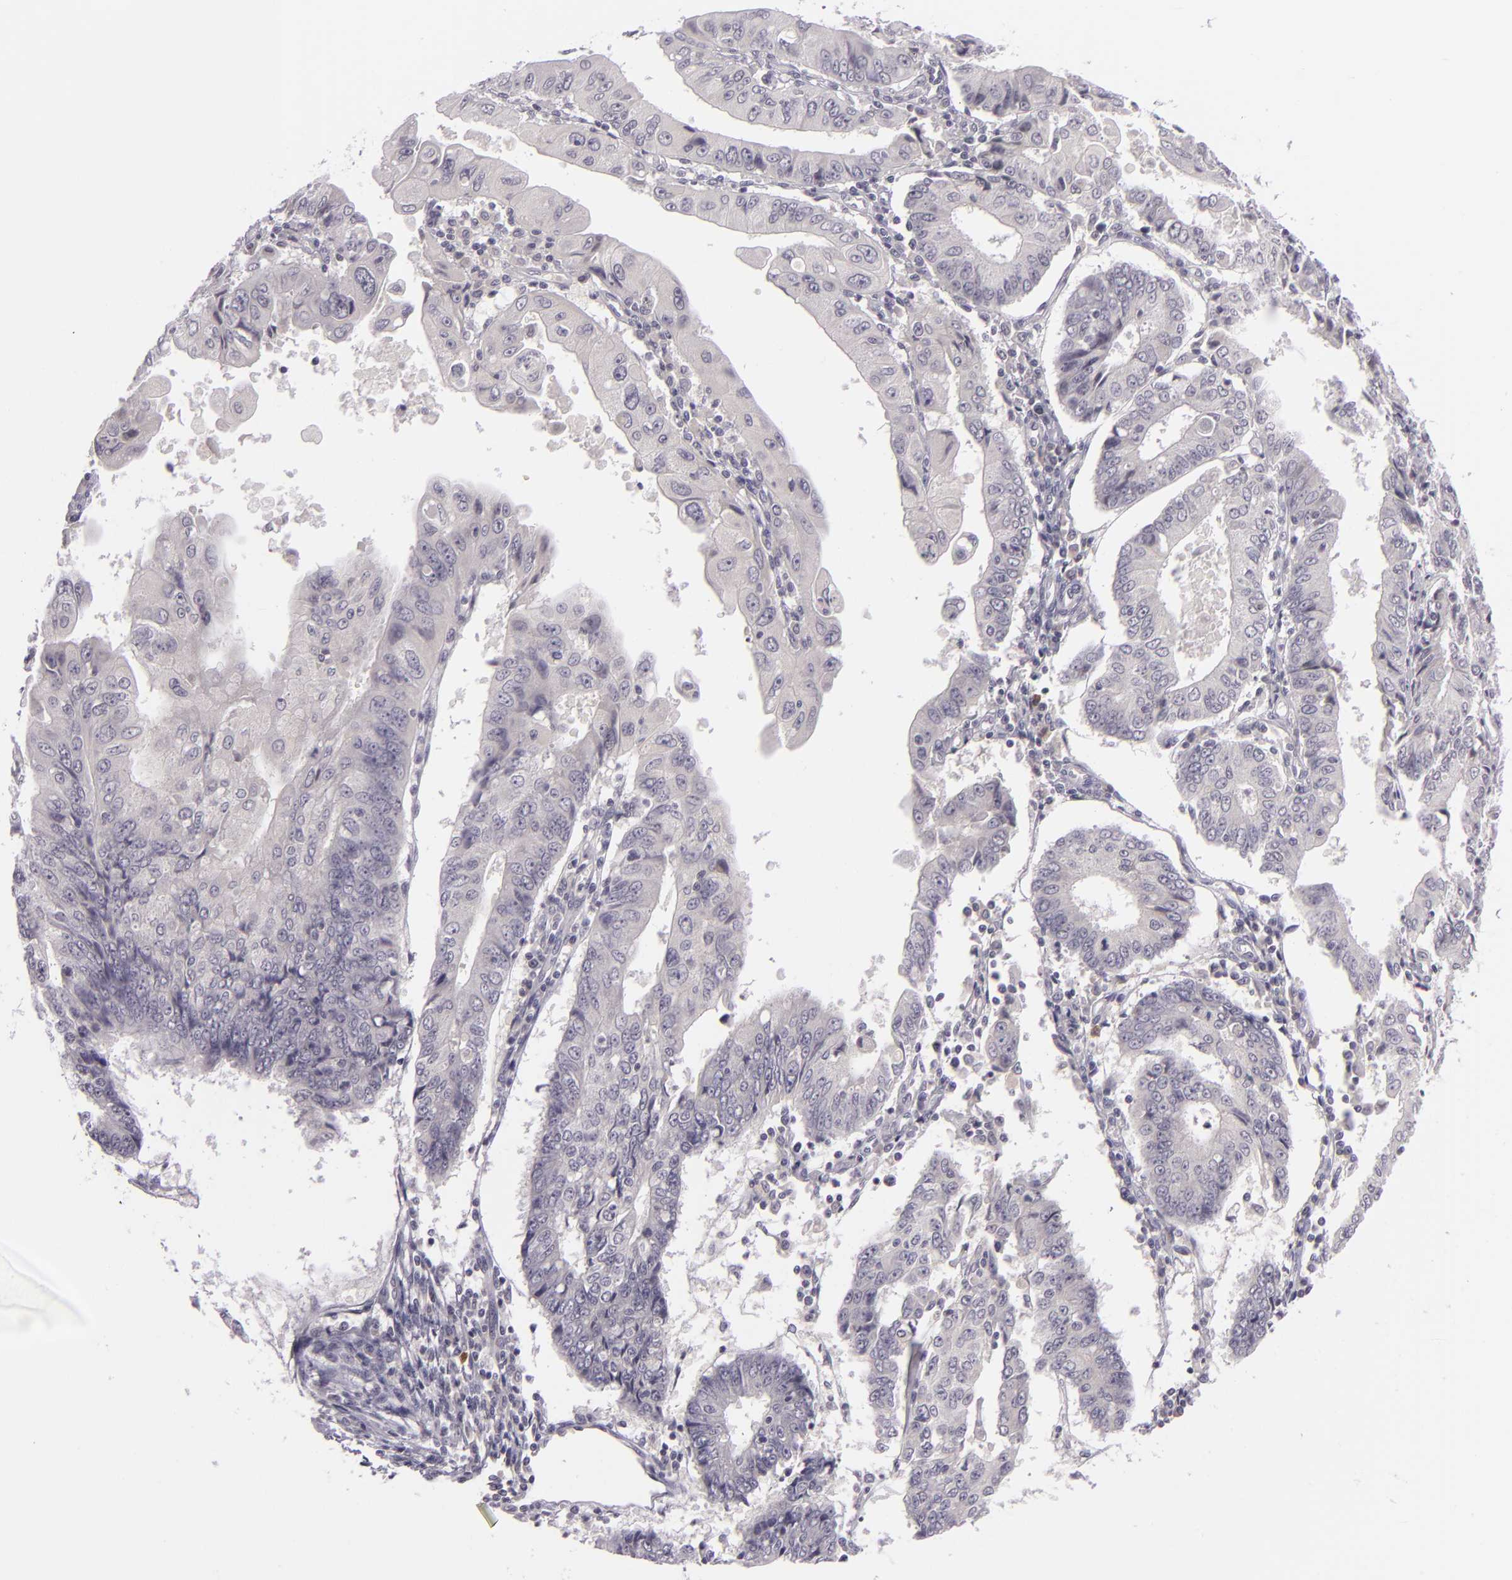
{"staining": {"intensity": "negative", "quantity": "none", "location": "none"}, "tissue": "endometrial cancer", "cell_type": "Tumor cells", "image_type": "cancer", "snomed": [{"axis": "morphology", "description": "Adenocarcinoma, NOS"}, {"axis": "topography", "description": "Endometrium"}], "caption": "High magnification brightfield microscopy of adenocarcinoma (endometrial) stained with DAB (3,3'-diaminobenzidine) (brown) and counterstained with hematoxylin (blue): tumor cells show no significant expression.", "gene": "DAG1", "patient": {"sex": "female", "age": 75}}